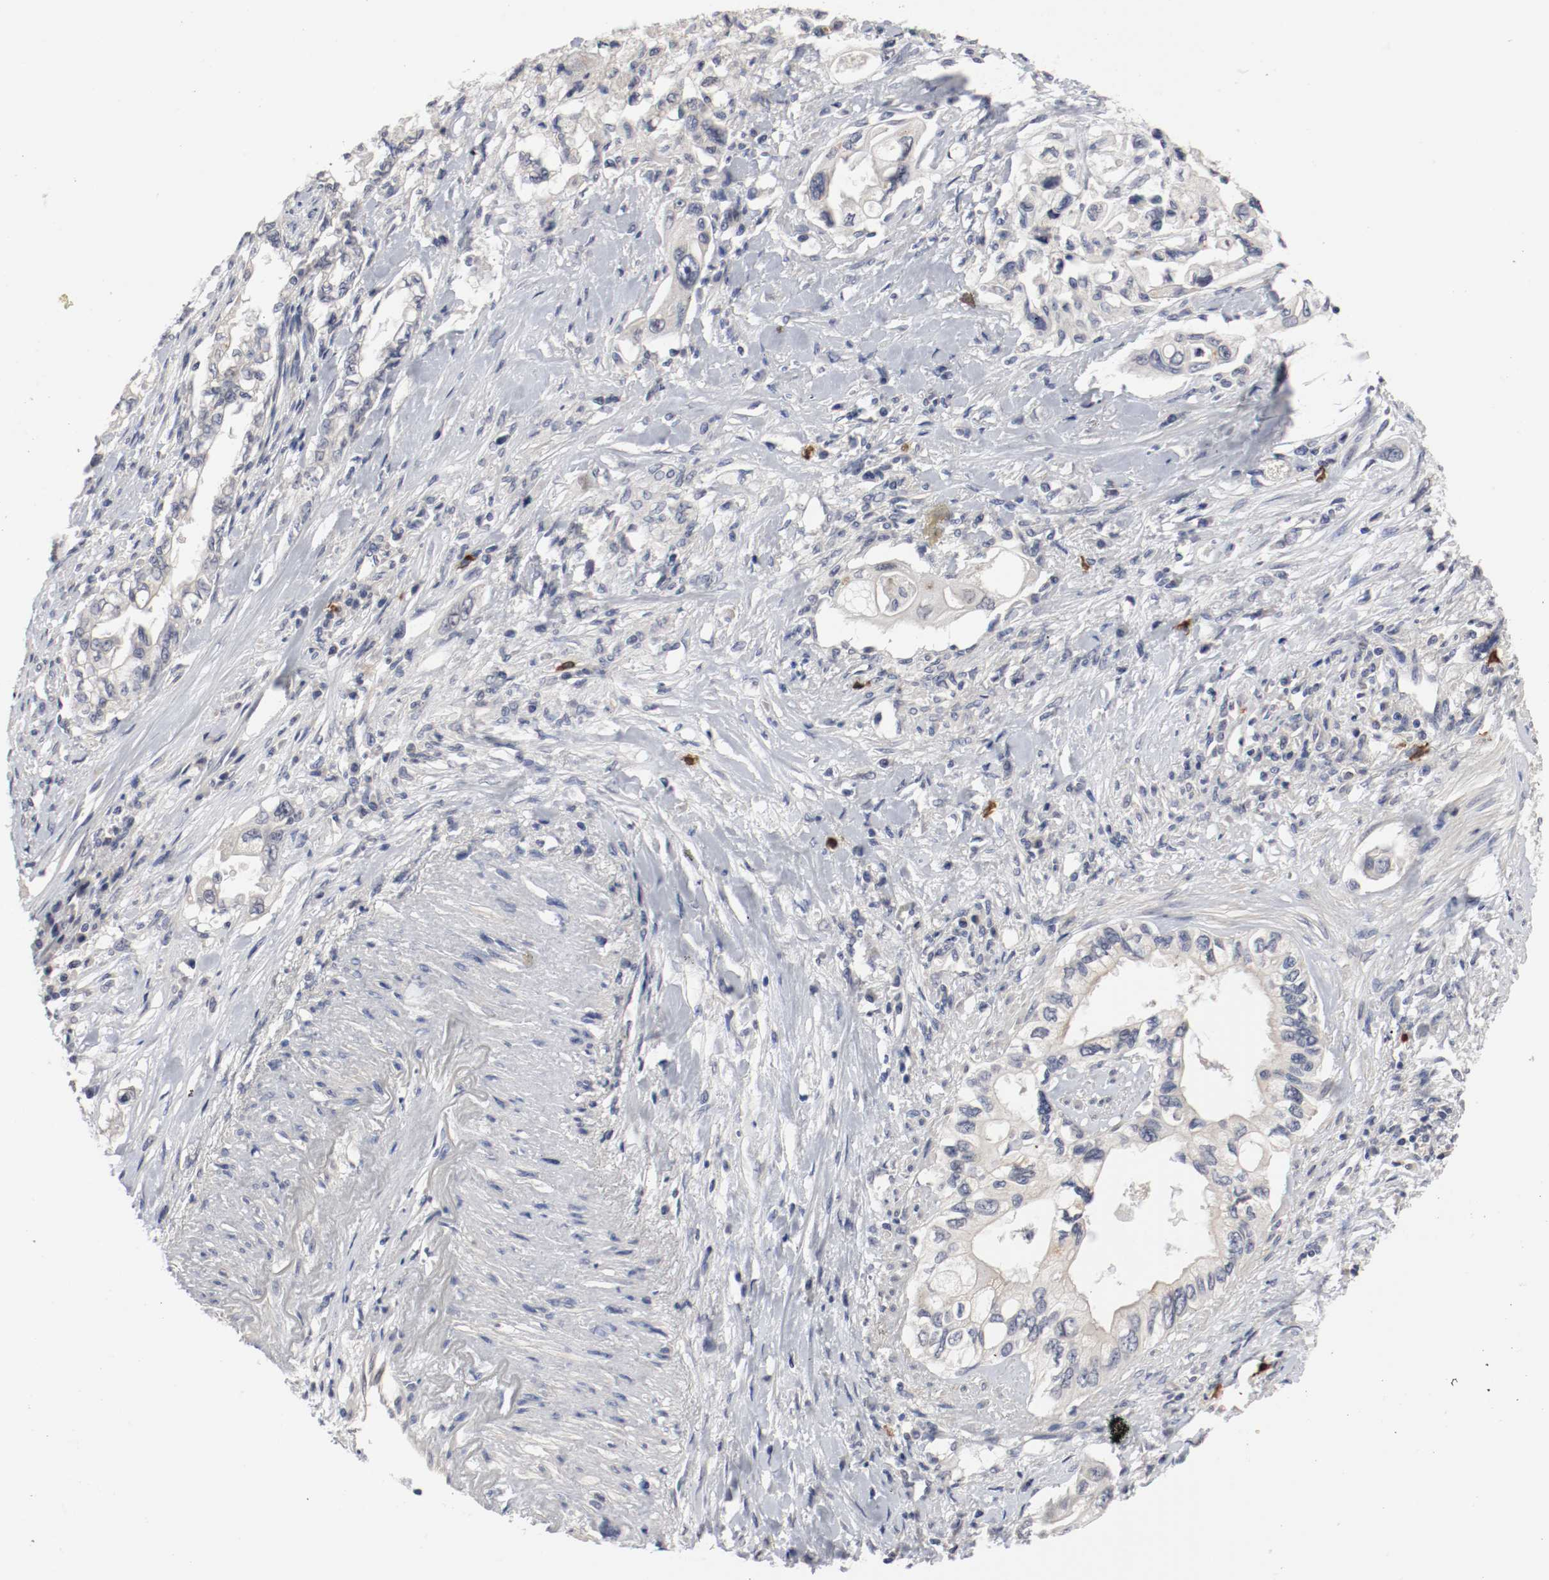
{"staining": {"intensity": "negative", "quantity": "none", "location": "none"}, "tissue": "pancreatic cancer", "cell_type": "Tumor cells", "image_type": "cancer", "snomed": [{"axis": "morphology", "description": "Normal tissue, NOS"}, {"axis": "topography", "description": "Pancreas"}], "caption": "Tumor cells show no significant protein positivity in pancreatic cancer. The staining is performed using DAB (3,3'-diaminobenzidine) brown chromogen with nuclei counter-stained in using hematoxylin.", "gene": "CEBPE", "patient": {"sex": "male", "age": 42}}